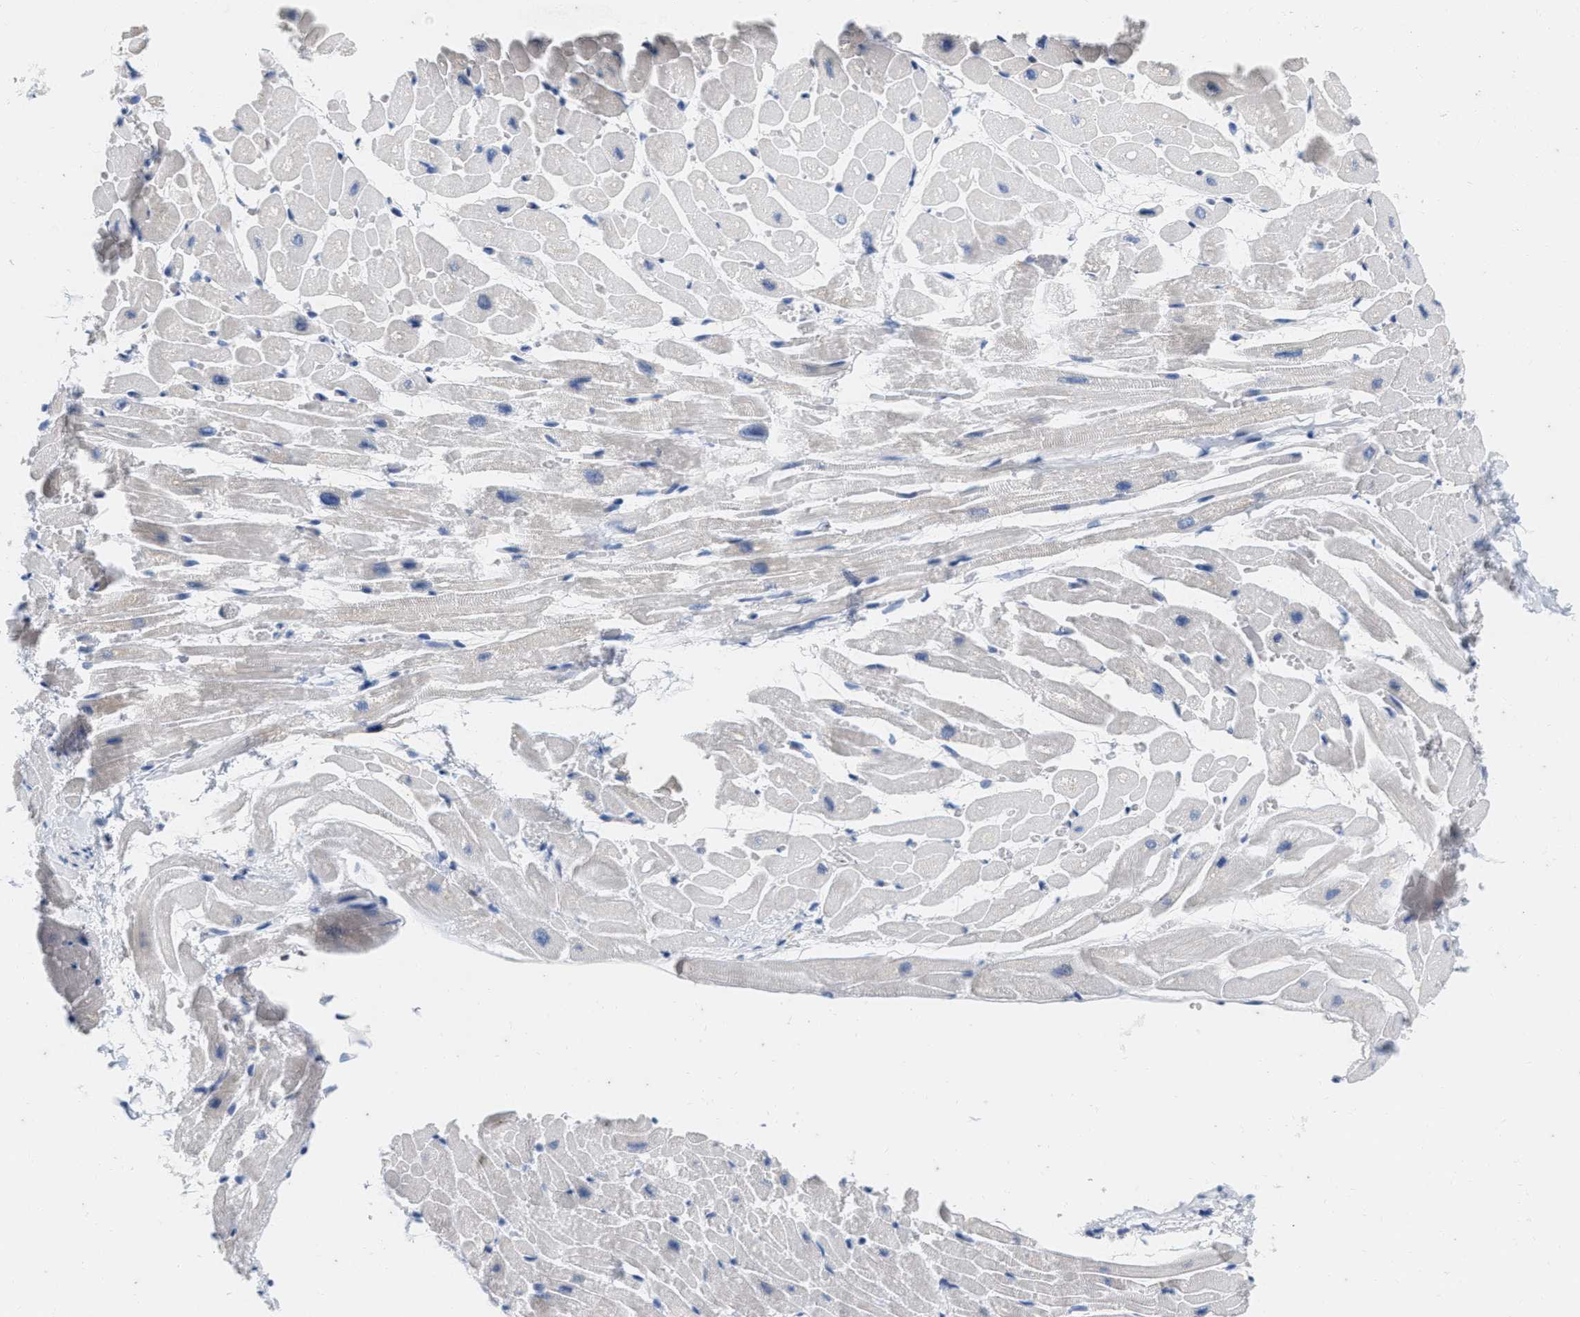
{"staining": {"intensity": "negative", "quantity": "none", "location": "none"}, "tissue": "heart muscle", "cell_type": "Cardiomyocytes", "image_type": "normal", "snomed": [{"axis": "morphology", "description": "Normal tissue, NOS"}, {"axis": "topography", "description": "Heart"}], "caption": "Immunohistochemical staining of unremarkable heart muscle demonstrates no significant expression in cardiomyocytes. (DAB immunohistochemistry with hematoxylin counter stain).", "gene": "ABCB11", "patient": {"sex": "male", "age": 45}}